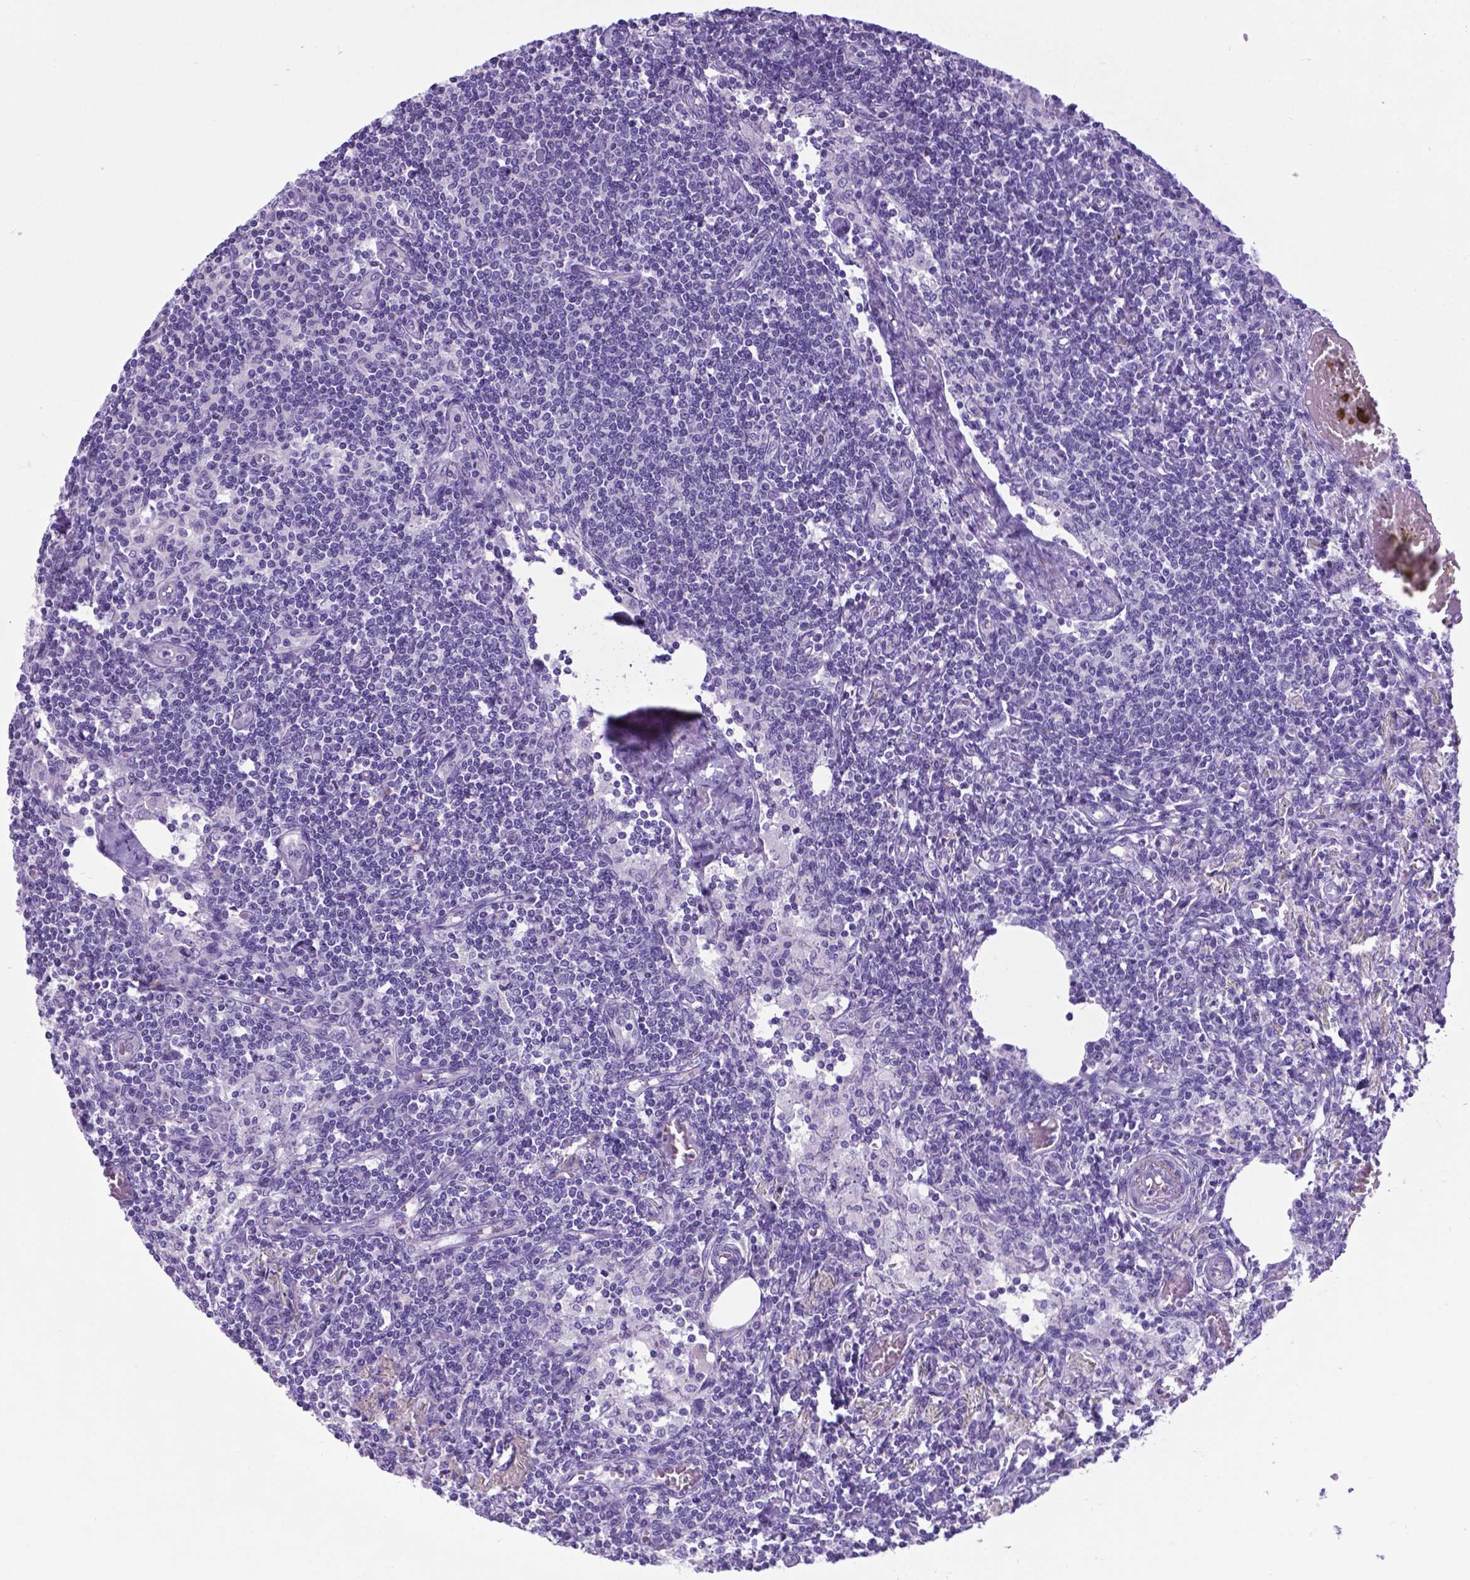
{"staining": {"intensity": "negative", "quantity": "none", "location": "none"}, "tissue": "lymph node", "cell_type": "Germinal center cells", "image_type": "normal", "snomed": [{"axis": "morphology", "description": "Normal tissue, NOS"}, {"axis": "topography", "description": "Lymph node"}], "caption": "Immunohistochemistry (IHC) histopathology image of normal lymph node: lymph node stained with DAB shows no significant protein expression in germinal center cells.", "gene": "ADRA2B", "patient": {"sex": "female", "age": 69}}